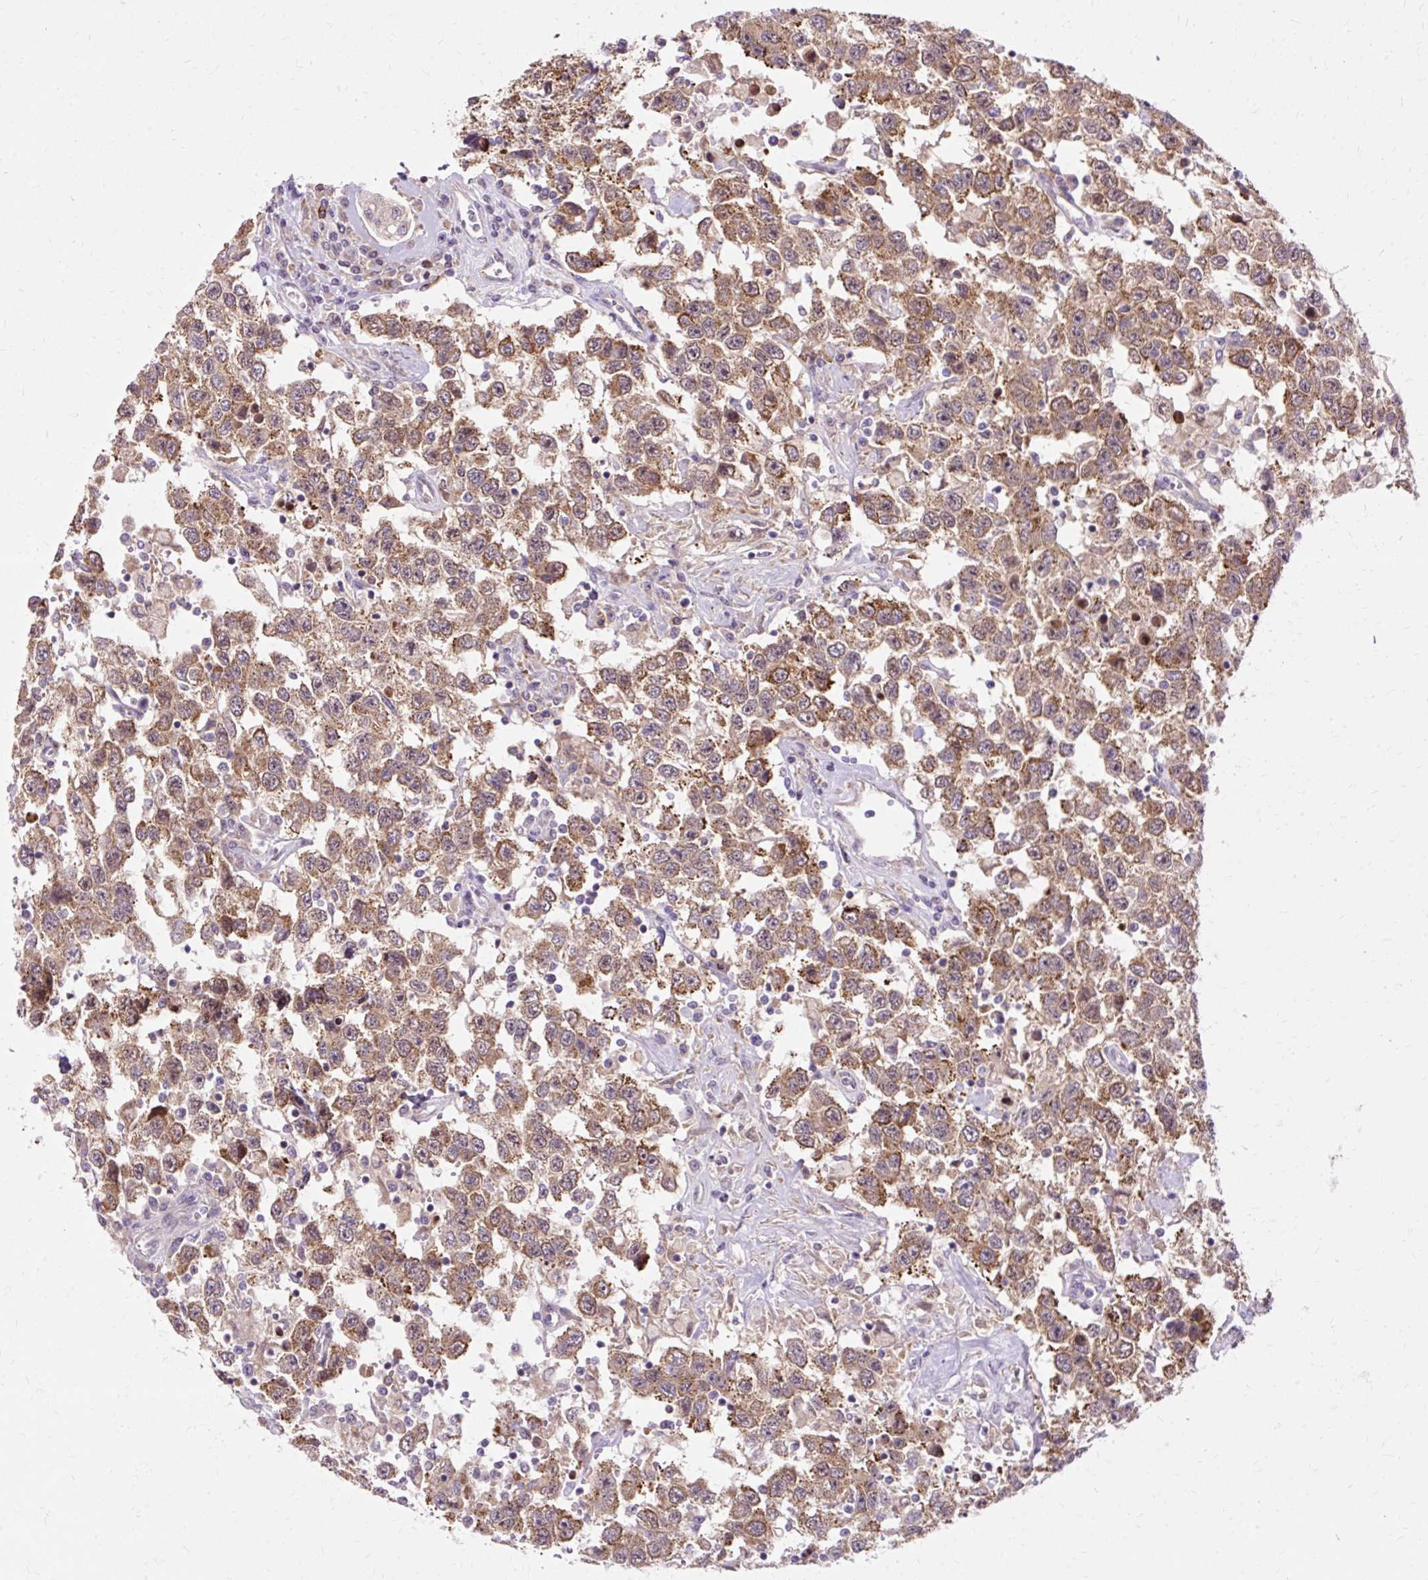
{"staining": {"intensity": "moderate", "quantity": ">75%", "location": "cytoplasmic/membranous"}, "tissue": "testis cancer", "cell_type": "Tumor cells", "image_type": "cancer", "snomed": [{"axis": "morphology", "description": "Seminoma, NOS"}, {"axis": "topography", "description": "Testis"}], "caption": "A brown stain shows moderate cytoplasmic/membranous positivity of a protein in testis cancer tumor cells.", "gene": "GEMIN2", "patient": {"sex": "male", "age": 41}}